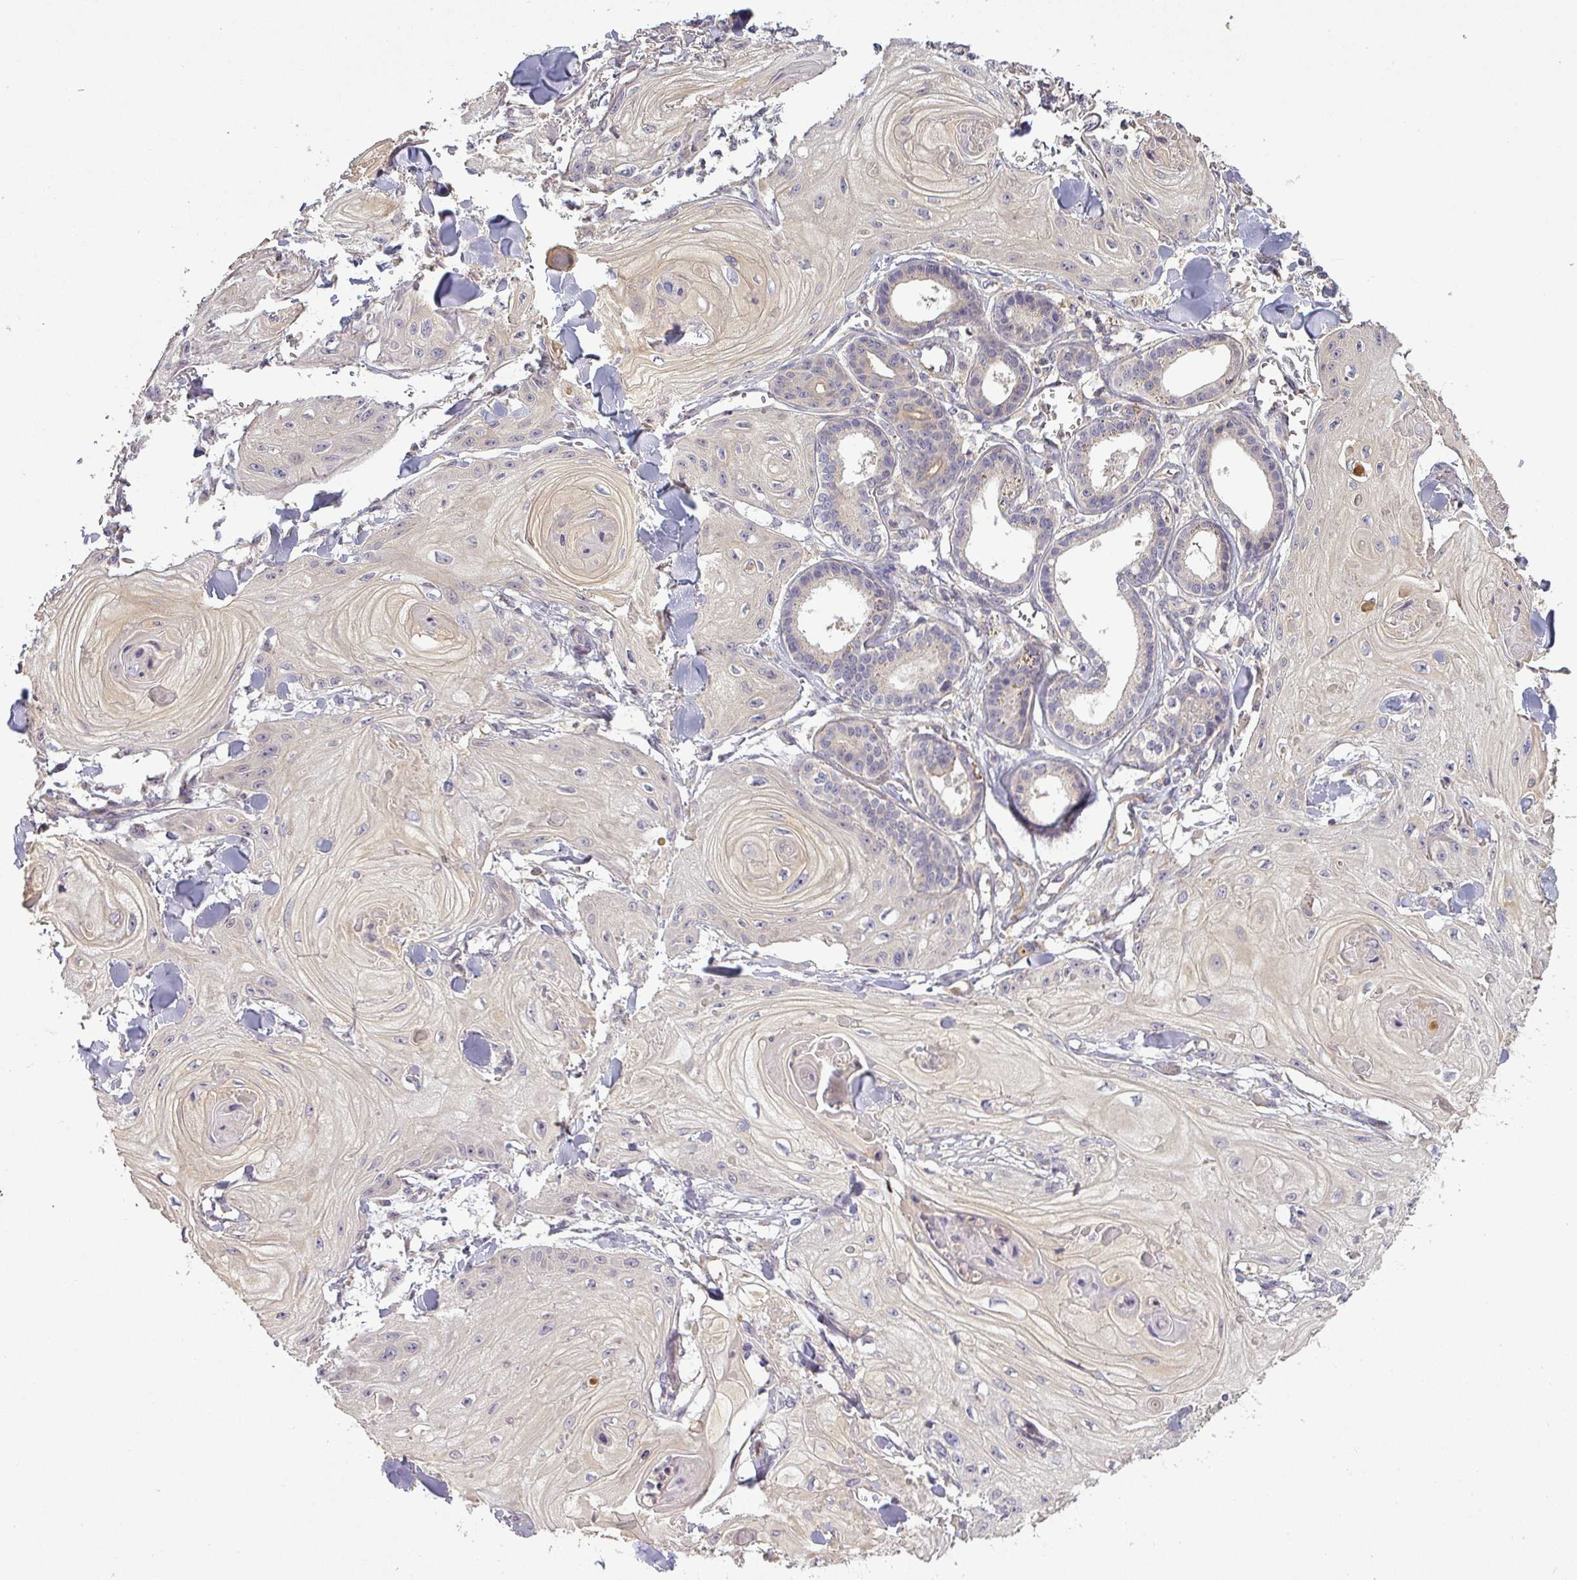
{"staining": {"intensity": "negative", "quantity": "none", "location": "none"}, "tissue": "skin cancer", "cell_type": "Tumor cells", "image_type": "cancer", "snomed": [{"axis": "morphology", "description": "Squamous cell carcinoma, NOS"}, {"axis": "topography", "description": "Skin"}], "caption": "High magnification brightfield microscopy of skin cancer stained with DAB (brown) and counterstained with hematoxylin (blue): tumor cells show no significant staining. Brightfield microscopy of IHC stained with DAB (3,3'-diaminobenzidine) (brown) and hematoxylin (blue), captured at high magnification.", "gene": "NIN", "patient": {"sex": "male", "age": 74}}